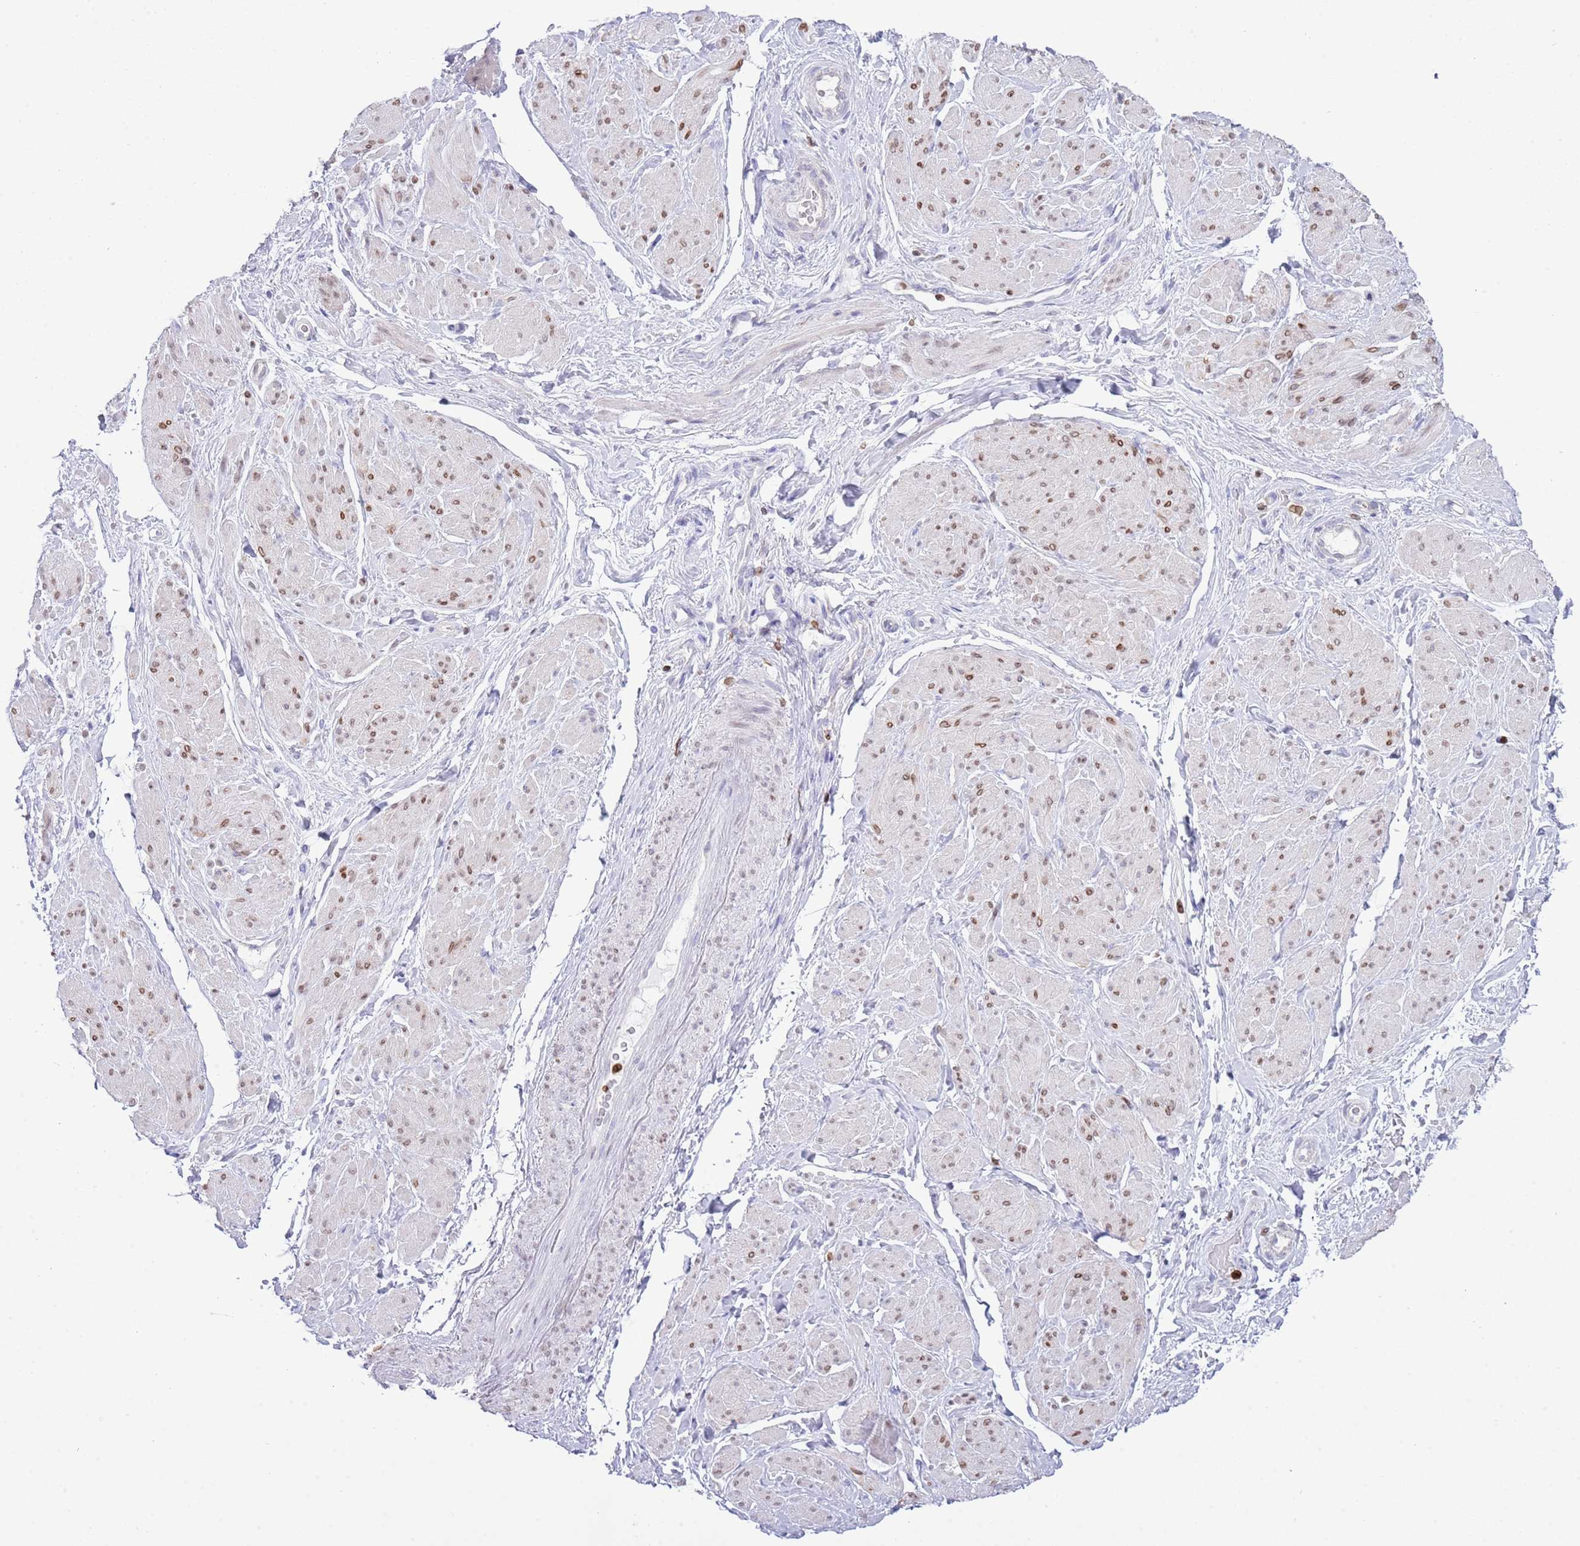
{"staining": {"intensity": "weak", "quantity": "25%-75%", "location": "cytoplasmic/membranous,nuclear"}, "tissue": "smooth muscle", "cell_type": "Smooth muscle cells", "image_type": "normal", "snomed": [{"axis": "morphology", "description": "Normal tissue, NOS"}, {"axis": "topography", "description": "Smooth muscle"}, {"axis": "topography", "description": "Peripheral nerve tissue"}], "caption": "This photomicrograph demonstrates benign smooth muscle stained with immunohistochemistry (IHC) to label a protein in brown. The cytoplasmic/membranous,nuclear of smooth muscle cells show weak positivity for the protein. Nuclei are counter-stained blue.", "gene": "LBR", "patient": {"sex": "male", "age": 69}}